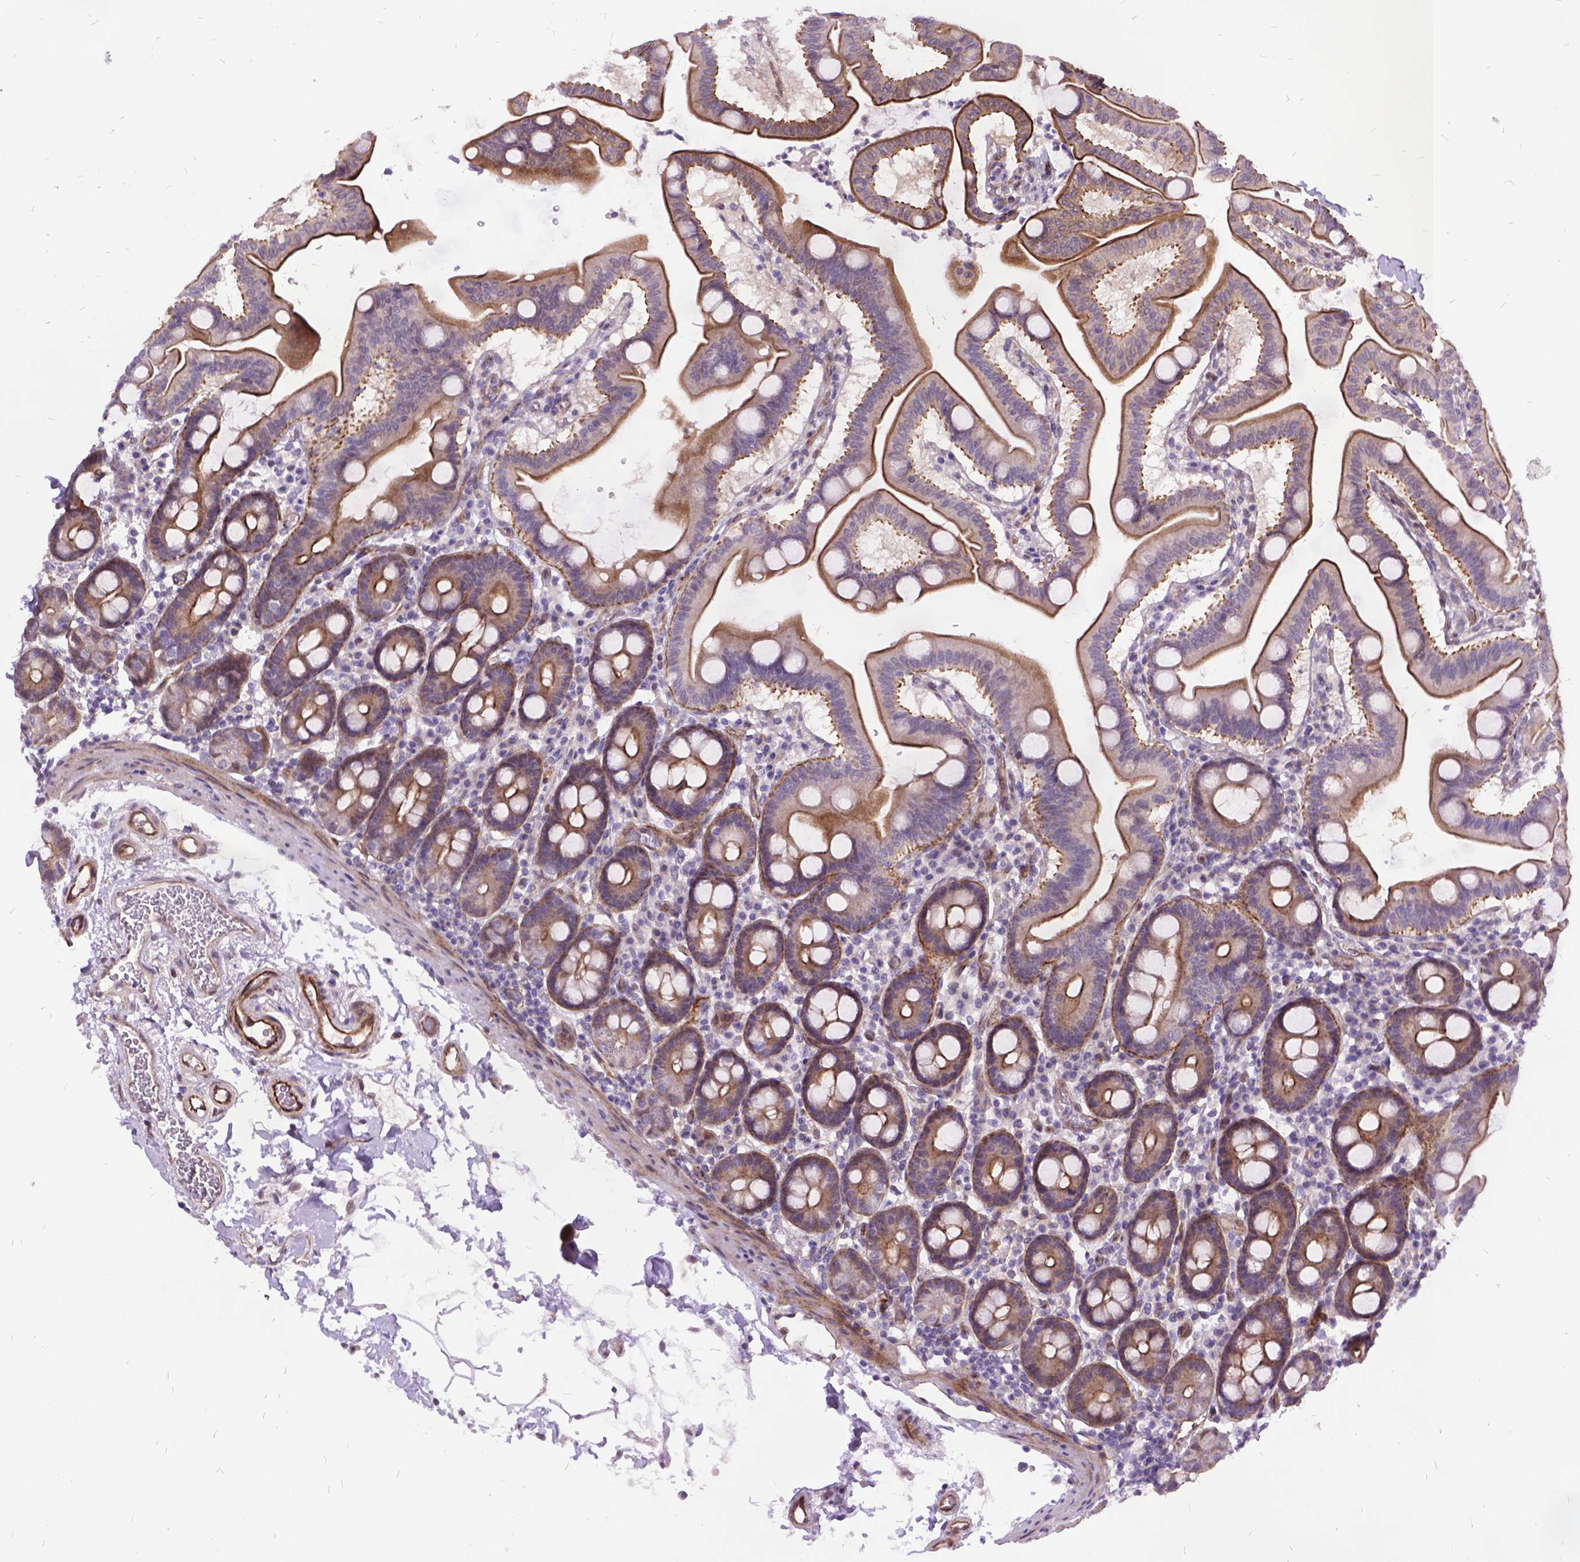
{"staining": {"intensity": "moderate", "quantity": "25%-75%", "location": "cytoplasmic/membranous"}, "tissue": "duodenum", "cell_type": "Glandular cells", "image_type": "normal", "snomed": [{"axis": "morphology", "description": "Normal tissue, NOS"}, {"axis": "topography", "description": "Pancreas"}, {"axis": "topography", "description": "Duodenum"}], "caption": "An IHC image of unremarkable tissue is shown. Protein staining in brown labels moderate cytoplasmic/membranous positivity in duodenum within glandular cells. (Stains: DAB (3,3'-diaminobenzidine) in brown, nuclei in blue, Microscopy: brightfield microscopy at high magnification).", "gene": "GRB7", "patient": {"sex": "male", "age": 59}}